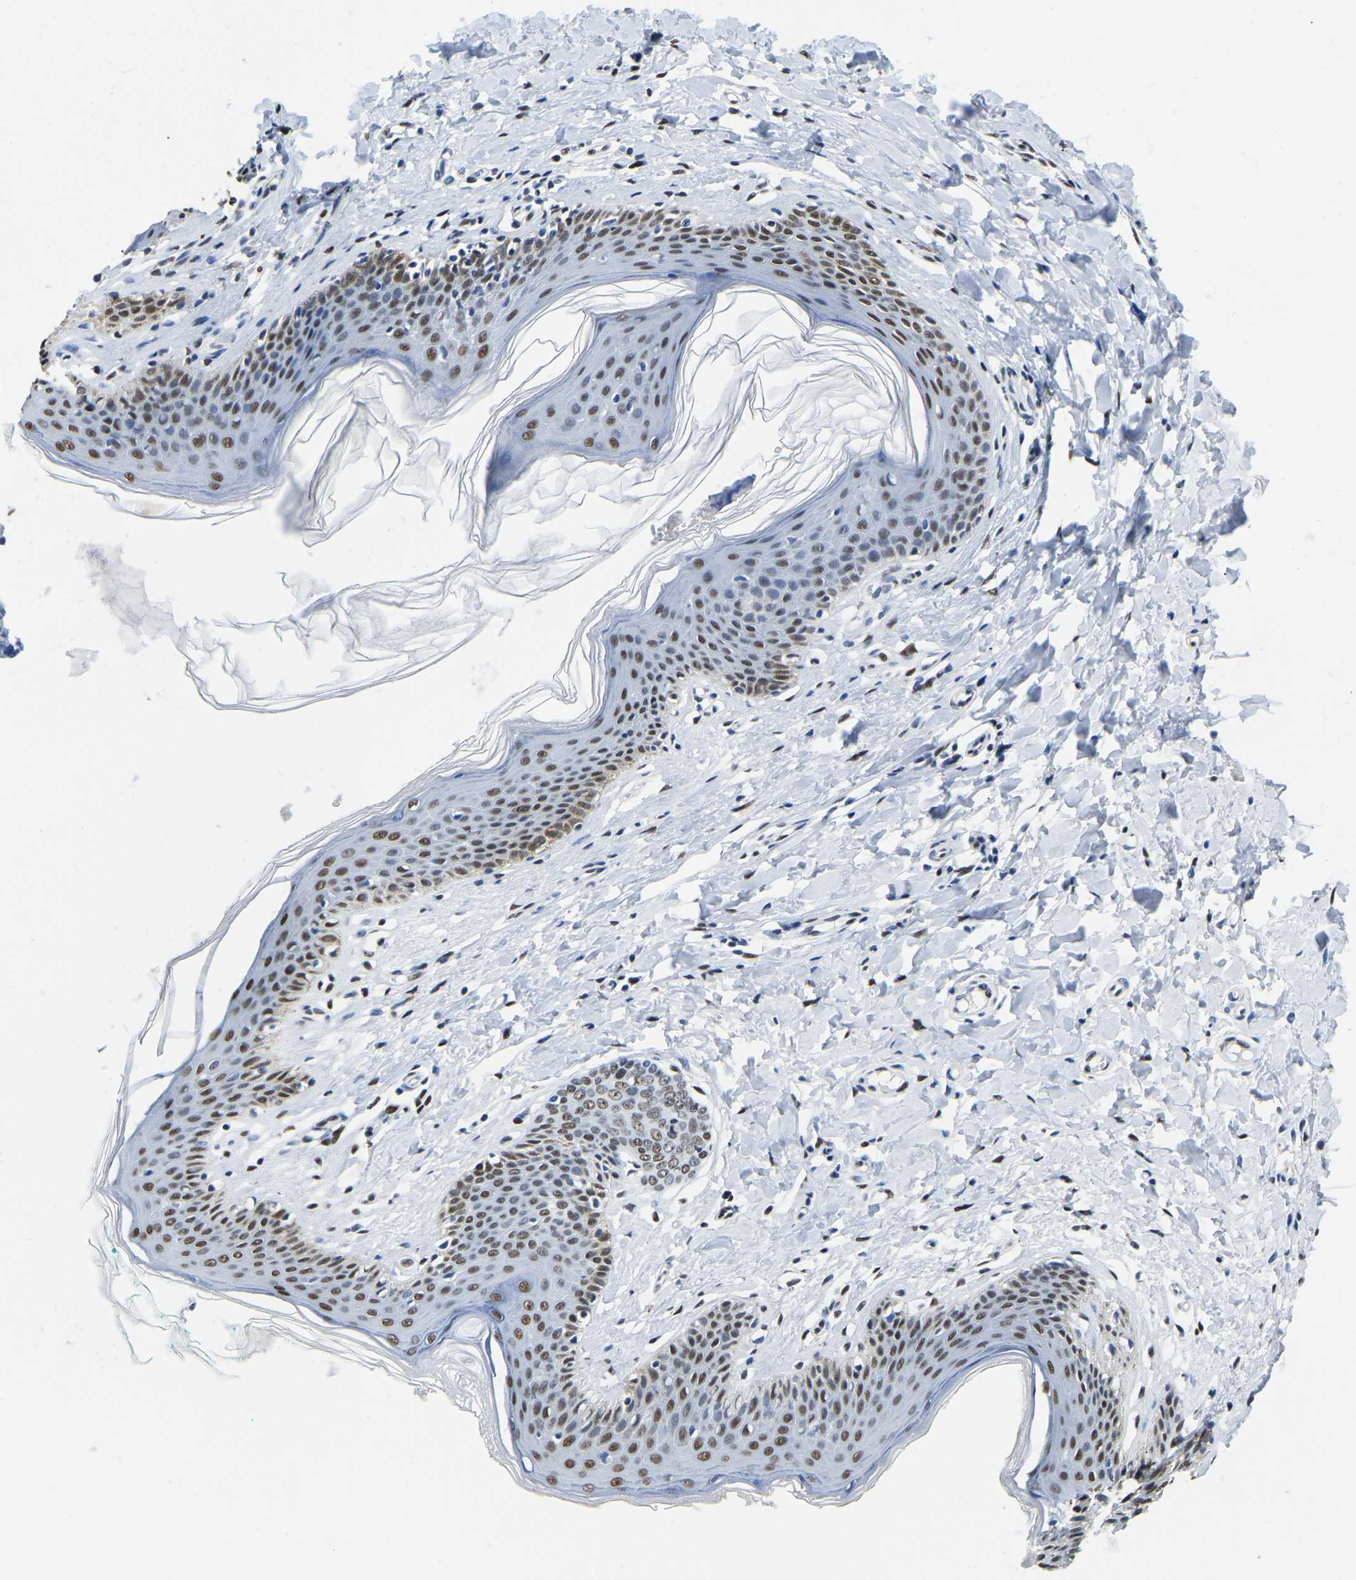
{"staining": {"intensity": "moderate", "quantity": ">75%", "location": "nuclear"}, "tissue": "skin", "cell_type": "Epidermal cells", "image_type": "normal", "snomed": [{"axis": "morphology", "description": "Normal tissue, NOS"}, {"axis": "topography", "description": "Vulva"}], "caption": "Unremarkable skin was stained to show a protein in brown. There is medium levels of moderate nuclear expression in approximately >75% of epidermal cells. The staining is performed using DAB (3,3'-diaminobenzidine) brown chromogen to label protein expression. The nuclei are counter-stained blue using hematoxylin.", "gene": "UBA1", "patient": {"sex": "female", "age": 66}}